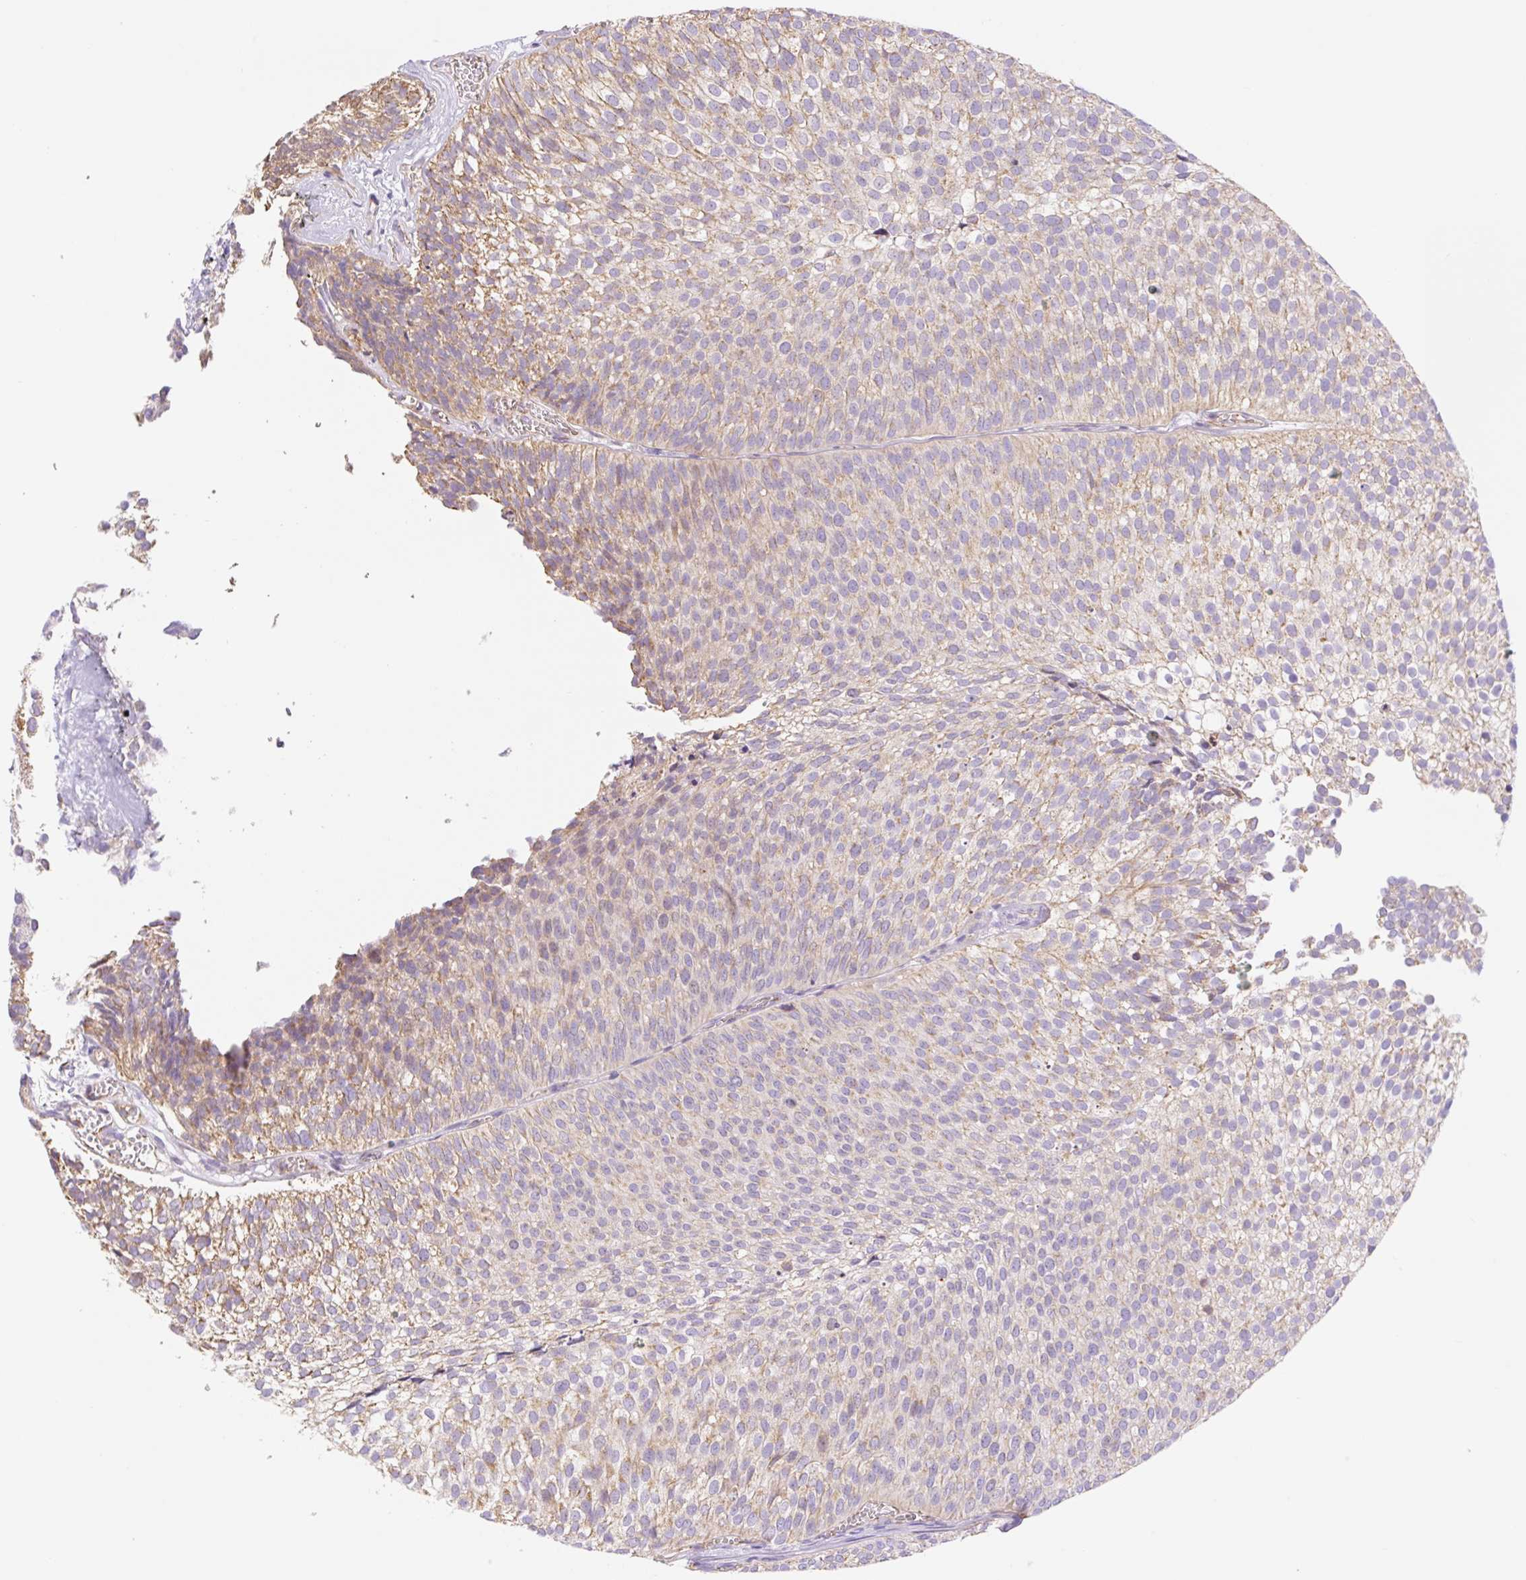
{"staining": {"intensity": "moderate", "quantity": "25%-75%", "location": "cytoplasmic/membranous"}, "tissue": "urothelial cancer", "cell_type": "Tumor cells", "image_type": "cancer", "snomed": [{"axis": "morphology", "description": "Urothelial carcinoma, Low grade"}, {"axis": "topography", "description": "Urinary bladder"}], "caption": "Immunohistochemistry (IHC) photomicrograph of urothelial carcinoma (low-grade) stained for a protein (brown), which reveals medium levels of moderate cytoplasmic/membranous staining in about 25%-75% of tumor cells.", "gene": "ESAM", "patient": {"sex": "male", "age": 91}}